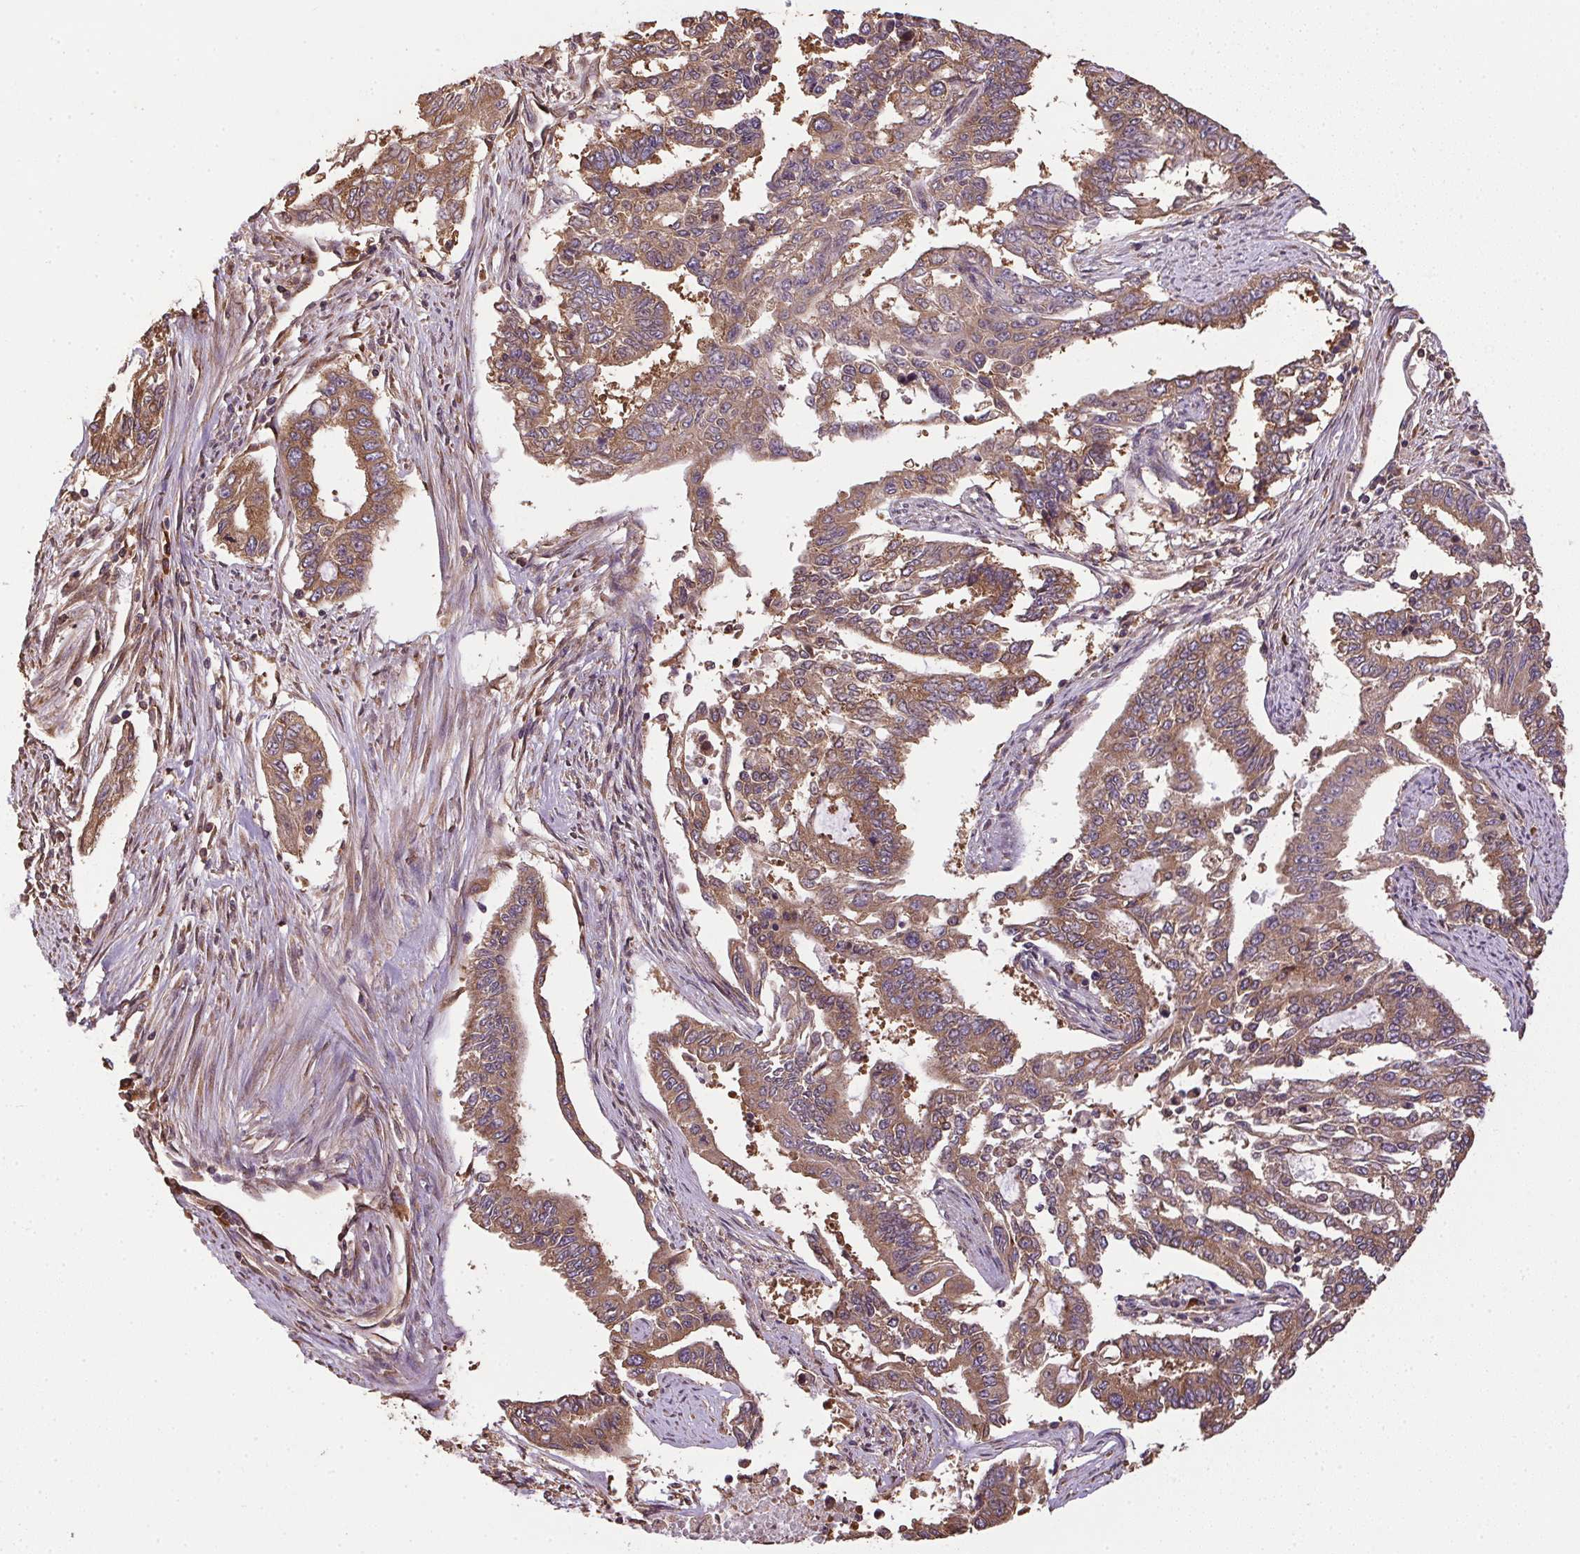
{"staining": {"intensity": "moderate", "quantity": ">75%", "location": "cytoplasmic/membranous"}, "tissue": "endometrial cancer", "cell_type": "Tumor cells", "image_type": "cancer", "snomed": [{"axis": "morphology", "description": "Adenocarcinoma, NOS"}, {"axis": "topography", "description": "Uterus"}], "caption": "DAB (3,3'-diaminobenzidine) immunohistochemical staining of endometrial adenocarcinoma displays moderate cytoplasmic/membranous protein positivity in approximately >75% of tumor cells.", "gene": "EIF2S1", "patient": {"sex": "female", "age": 59}}